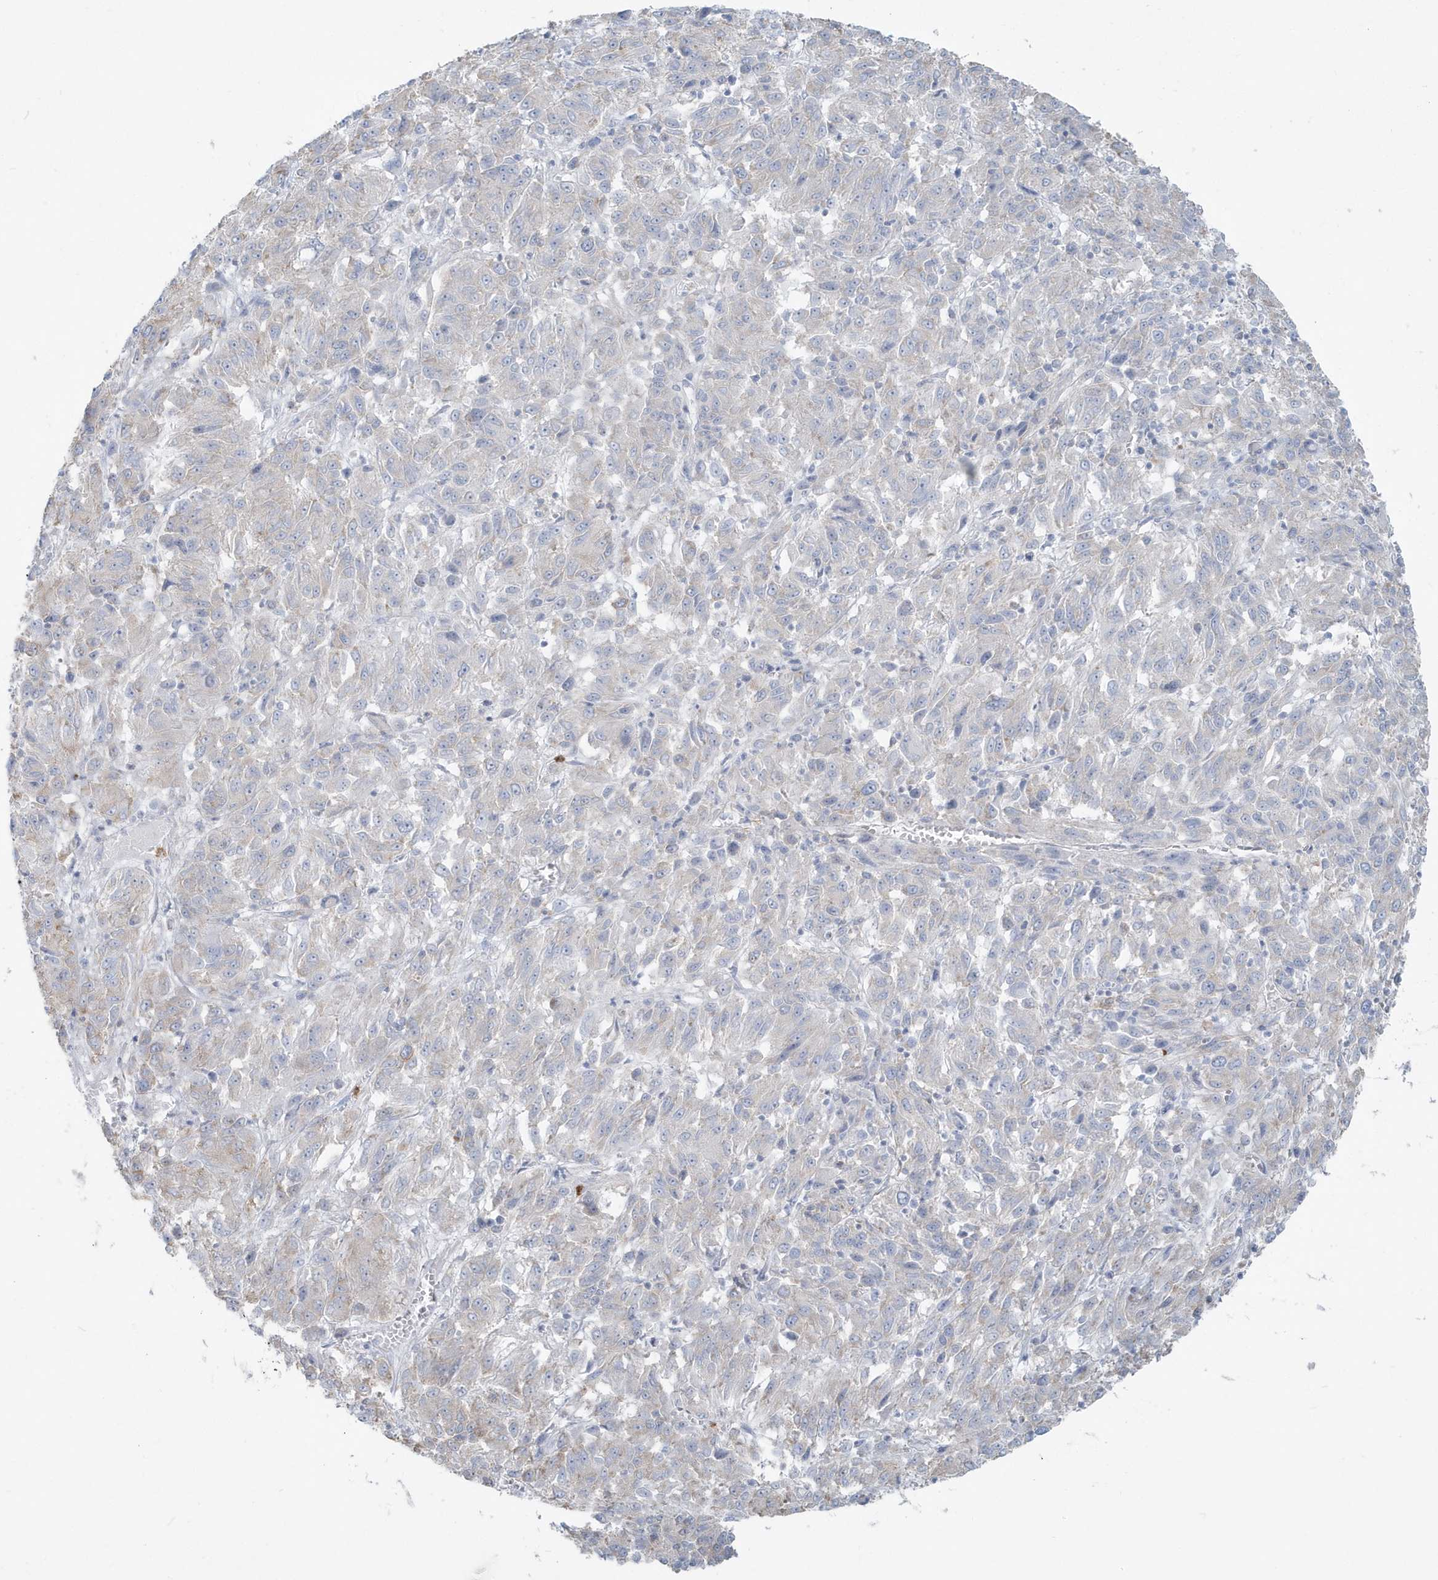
{"staining": {"intensity": "negative", "quantity": "none", "location": "none"}, "tissue": "melanoma", "cell_type": "Tumor cells", "image_type": "cancer", "snomed": [{"axis": "morphology", "description": "Malignant melanoma, Metastatic site"}, {"axis": "topography", "description": "Lung"}], "caption": "There is no significant expression in tumor cells of malignant melanoma (metastatic site).", "gene": "CCNJ", "patient": {"sex": "male", "age": 64}}